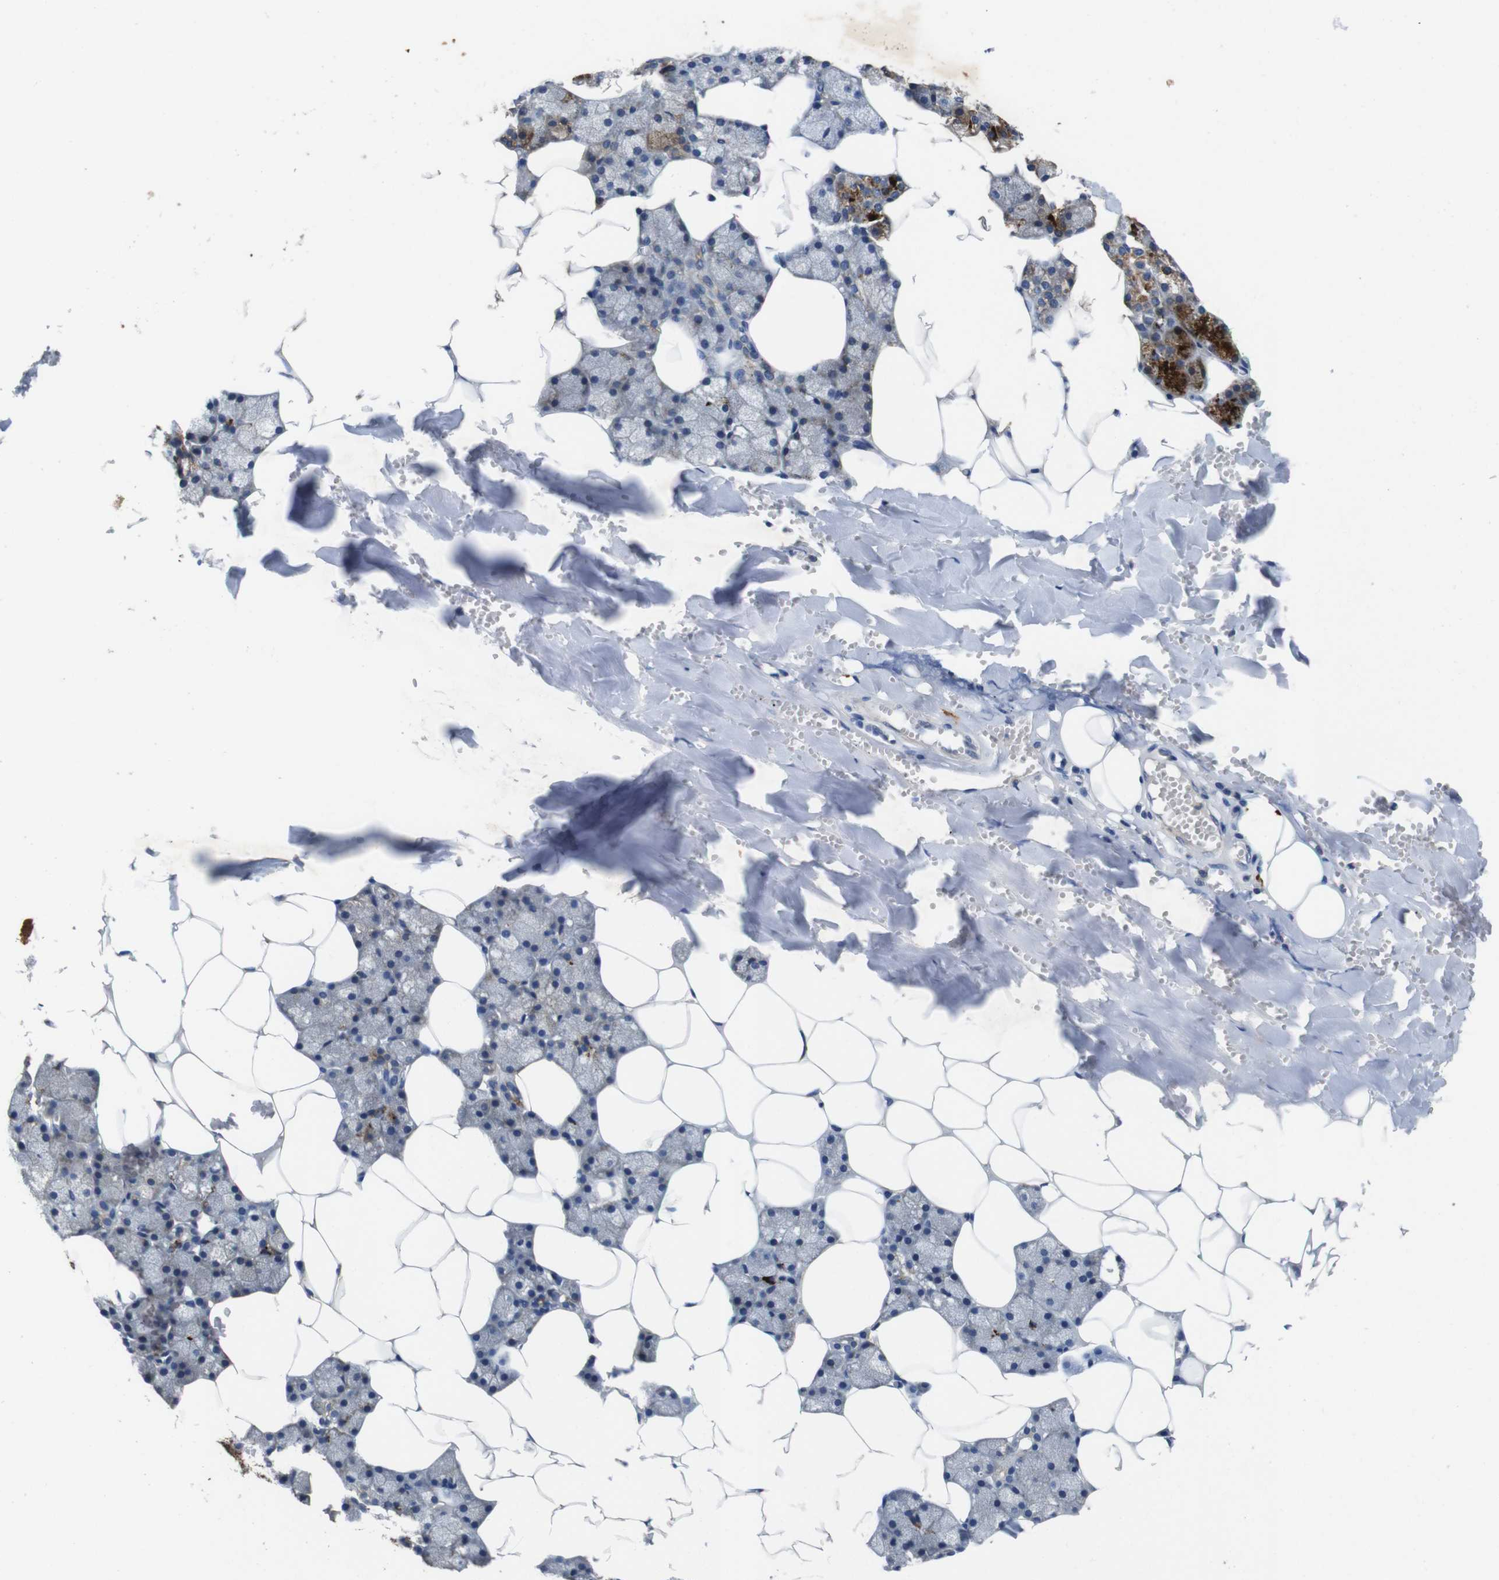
{"staining": {"intensity": "strong", "quantity": "25%-75%", "location": "cytoplasmic/membranous"}, "tissue": "salivary gland", "cell_type": "Glandular cells", "image_type": "normal", "snomed": [{"axis": "morphology", "description": "Normal tissue, NOS"}, {"axis": "topography", "description": "Salivary gland"}], "caption": "Salivary gland stained for a protein (brown) exhibits strong cytoplasmic/membranous positive positivity in approximately 25%-75% of glandular cells.", "gene": "GLIPR1", "patient": {"sex": "male", "age": 62}}